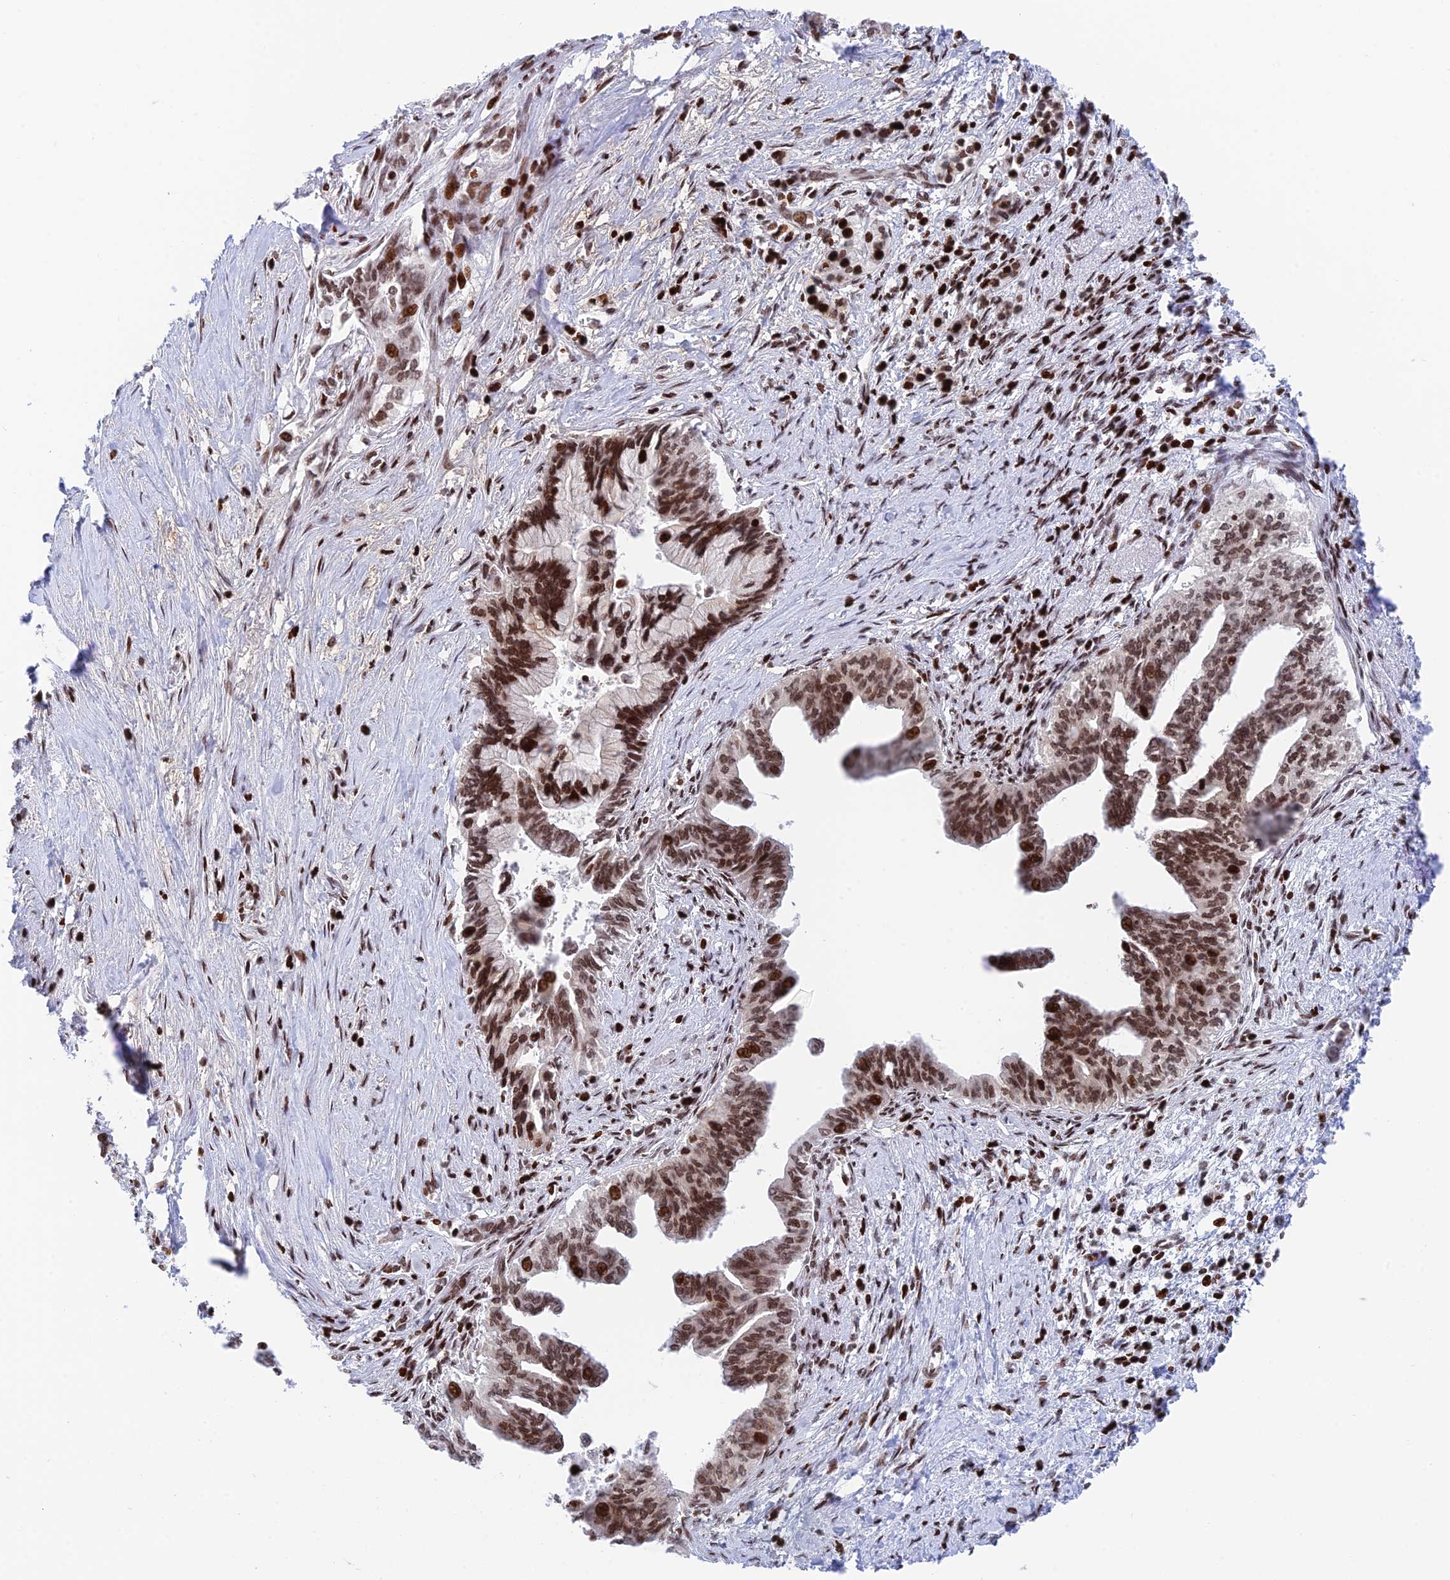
{"staining": {"intensity": "strong", "quantity": ">75%", "location": "nuclear"}, "tissue": "pancreatic cancer", "cell_type": "Tumor cells", "image_type": "cancer", "snomed": [{"axis": "morphology", "description": "Adenocarcinoma, NOS"}, {"axis": "topography", "description": "Pancreas"}], "caption": "Strong nuclear protein expression is identified in approximately >75% of tumor cells in adenocarcinoma (pancreatic).", "gene": "RPAP1", "patient": {"sex": "female", "age": 83}}